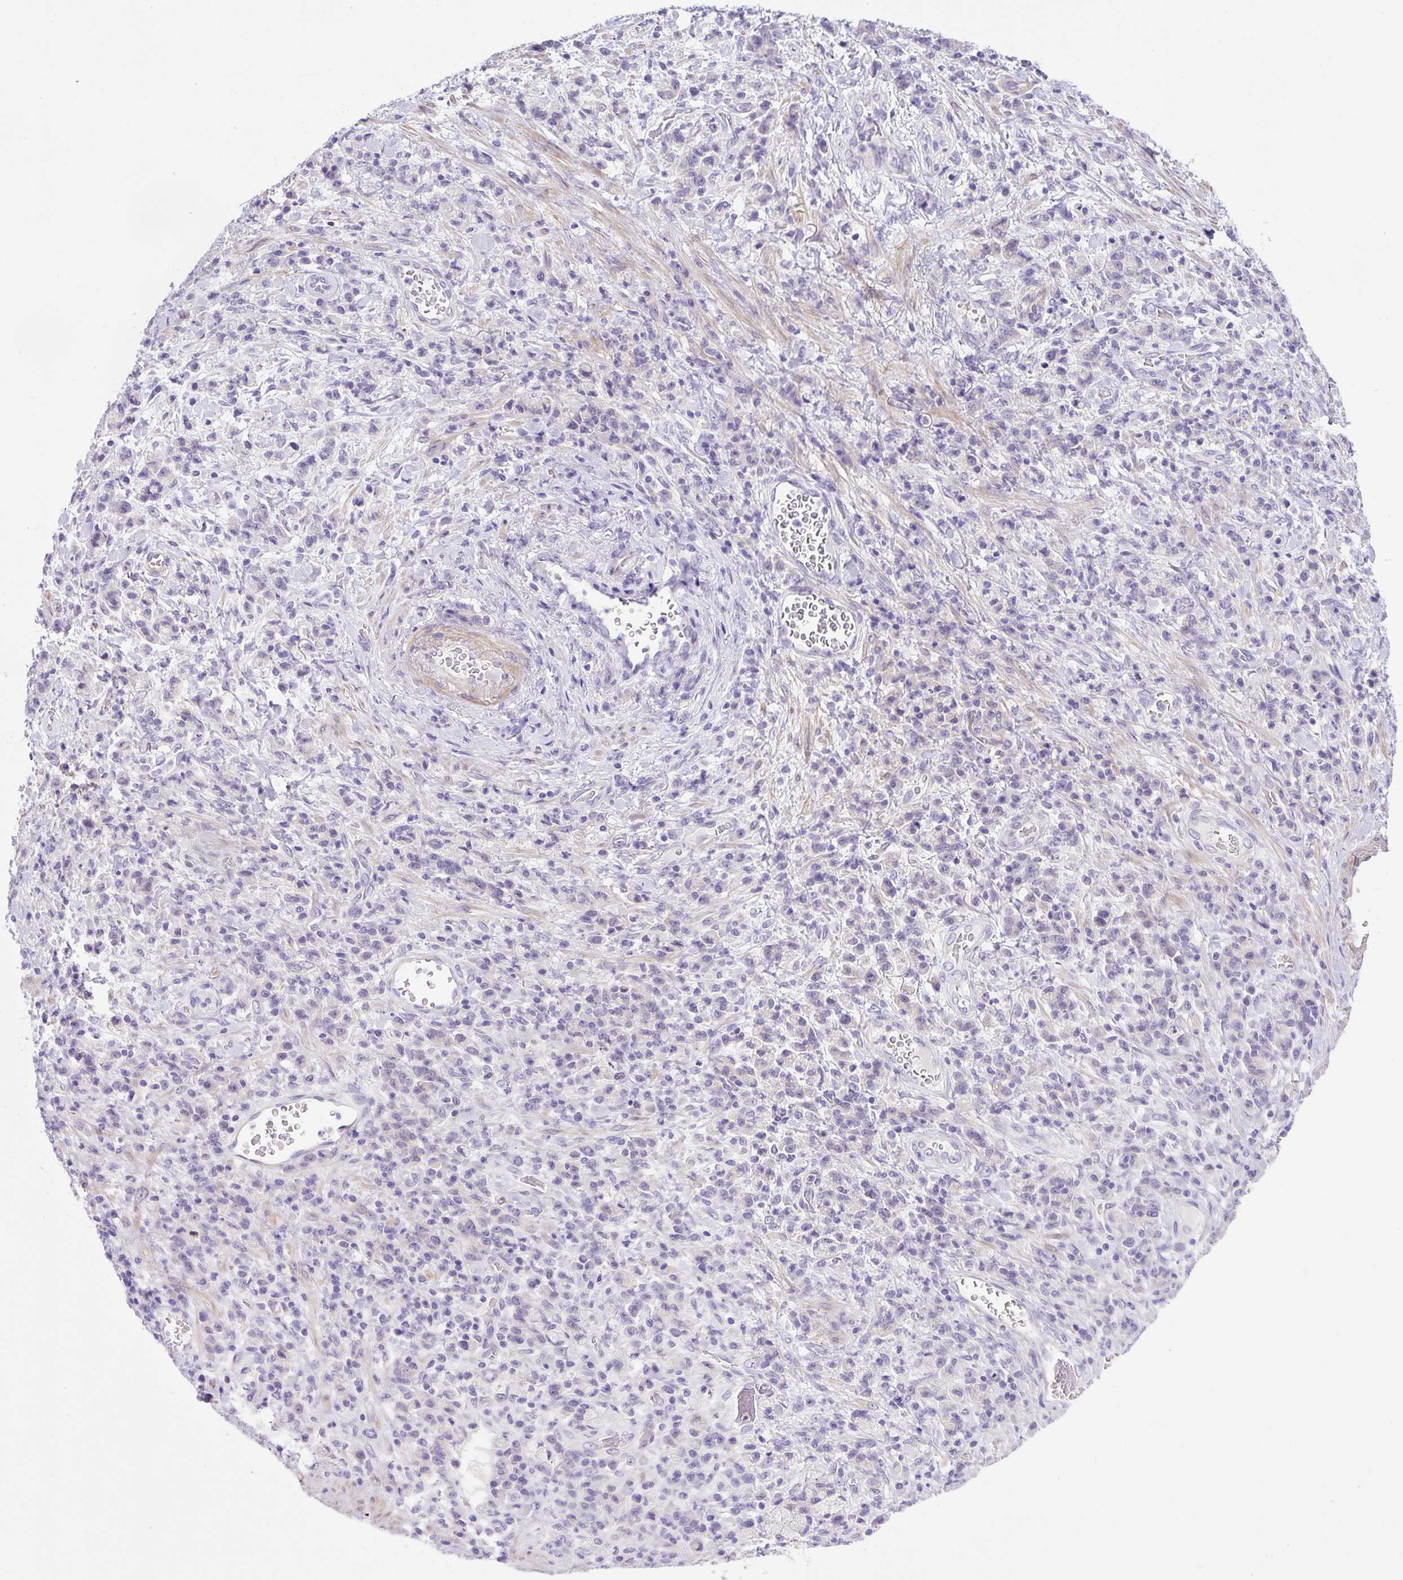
{"staining": {"intensity": "negative", "quantity": "none", "location": "none"}, "tissue": "stomach cancer", "cell_type": "Tumor cells", "image_type": "cancer", "snomed": [{"axis": "morphology", "description": "Adenocarcinoma, NOS"}, {"axis": "topography", "description": "Stomach"}], "caption": "Immunohistochemical staining of human stomach adenocarcinoma displays no significant expression in tumor cells.", "gene": "NPTN", "patient": {"sex": "male", "age": 76}}